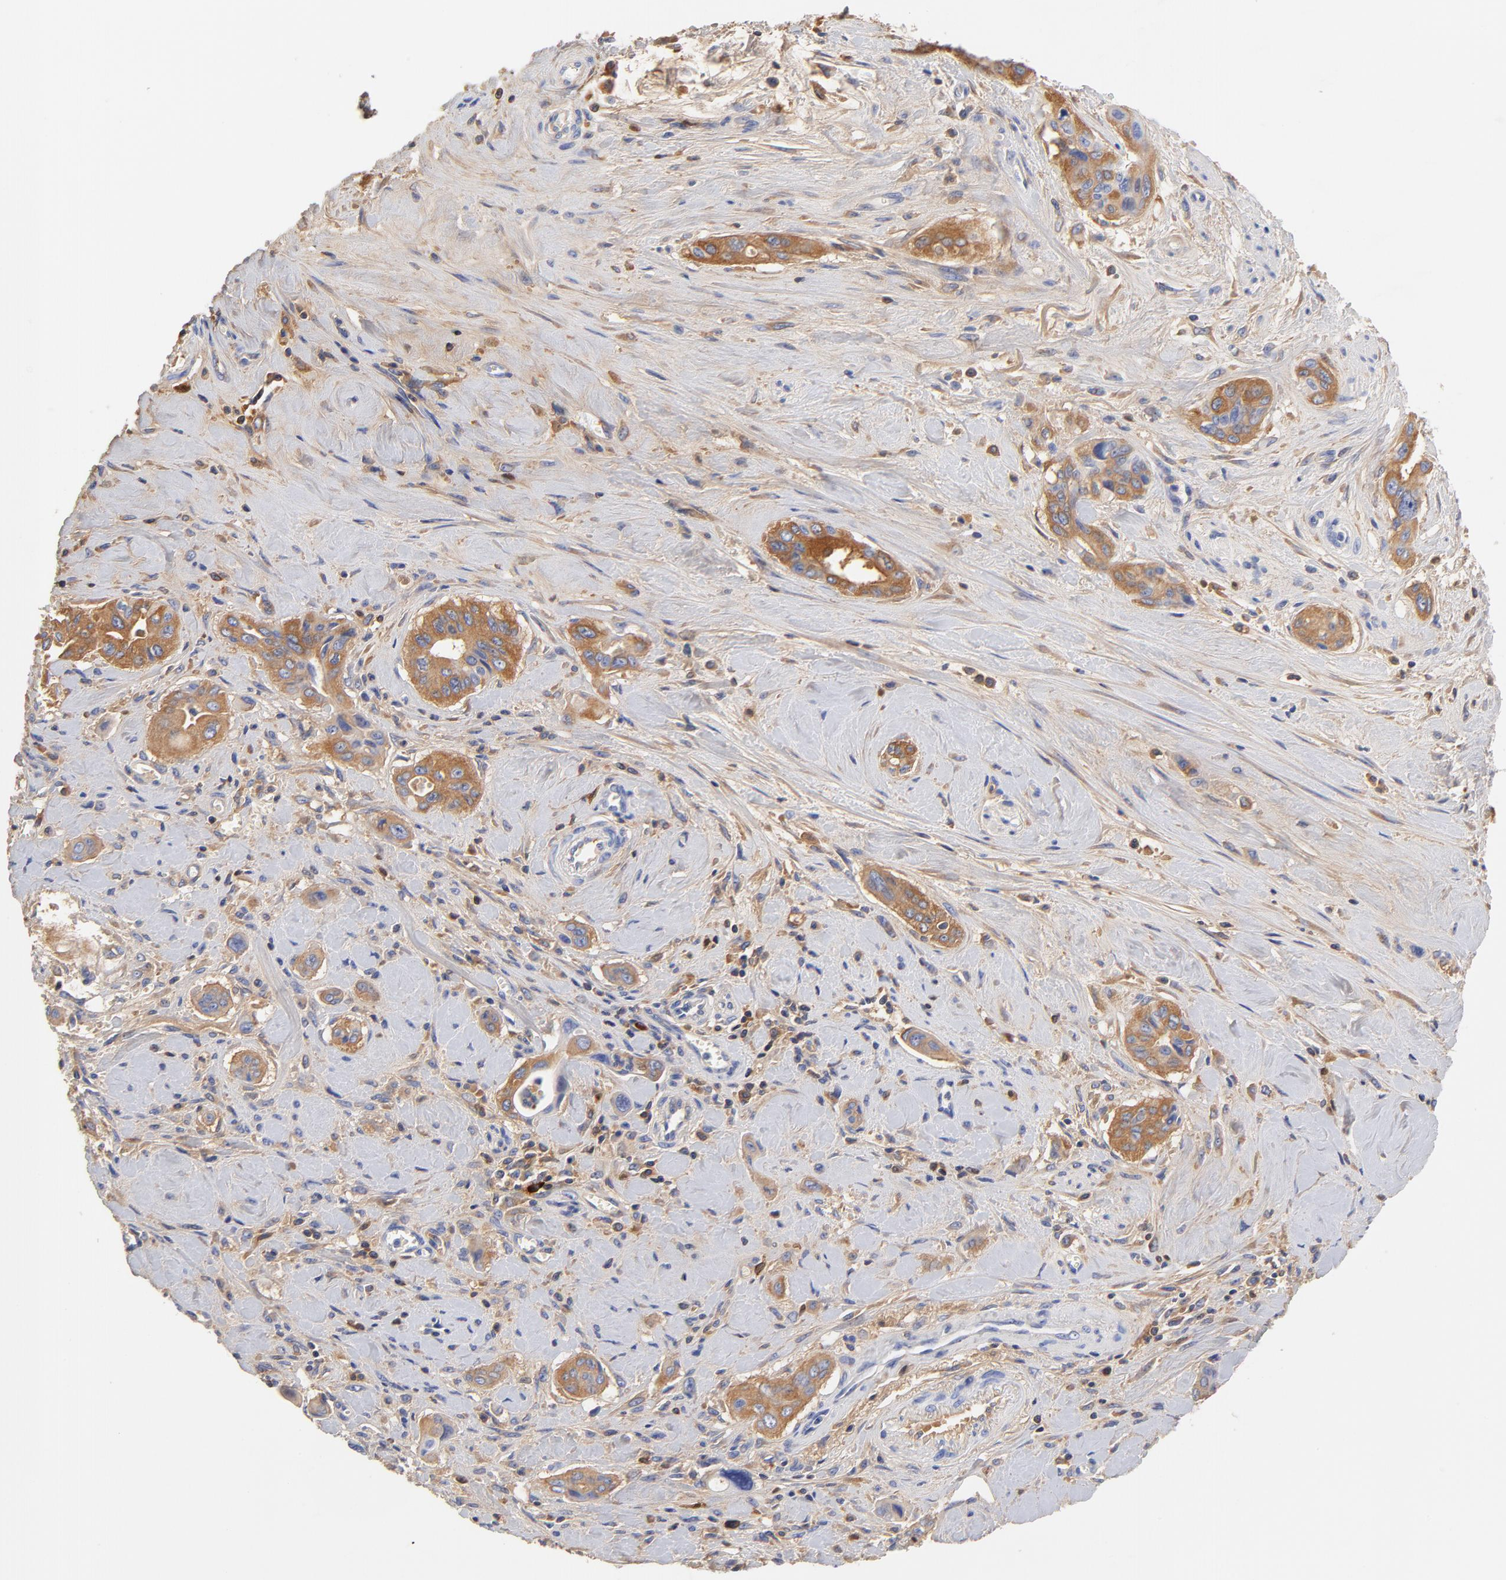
{"staining": {"intensity": "moderate", "quantity": ">75%", "location": "cytoplasmic/membranous"}, "tissue": "pancreatic cancer", "cell_type": "Tumor cells", "image_type": "cancer", "snomed": [{"axis": "morphology", "description": "Adenocarcinoma, NOS"}, {"axis": "topography", "description": "Pancreas"}], "caption": "There is medium levels of moderate cytoplasmic/membranous expression in tumor cells of pancreatic cancer (adenocarcinoma), as demonstrated by immunohistochemical staining (brown color).", "gene": "IGLV3-10", "patient": {"sex": "male", "age": 77}}